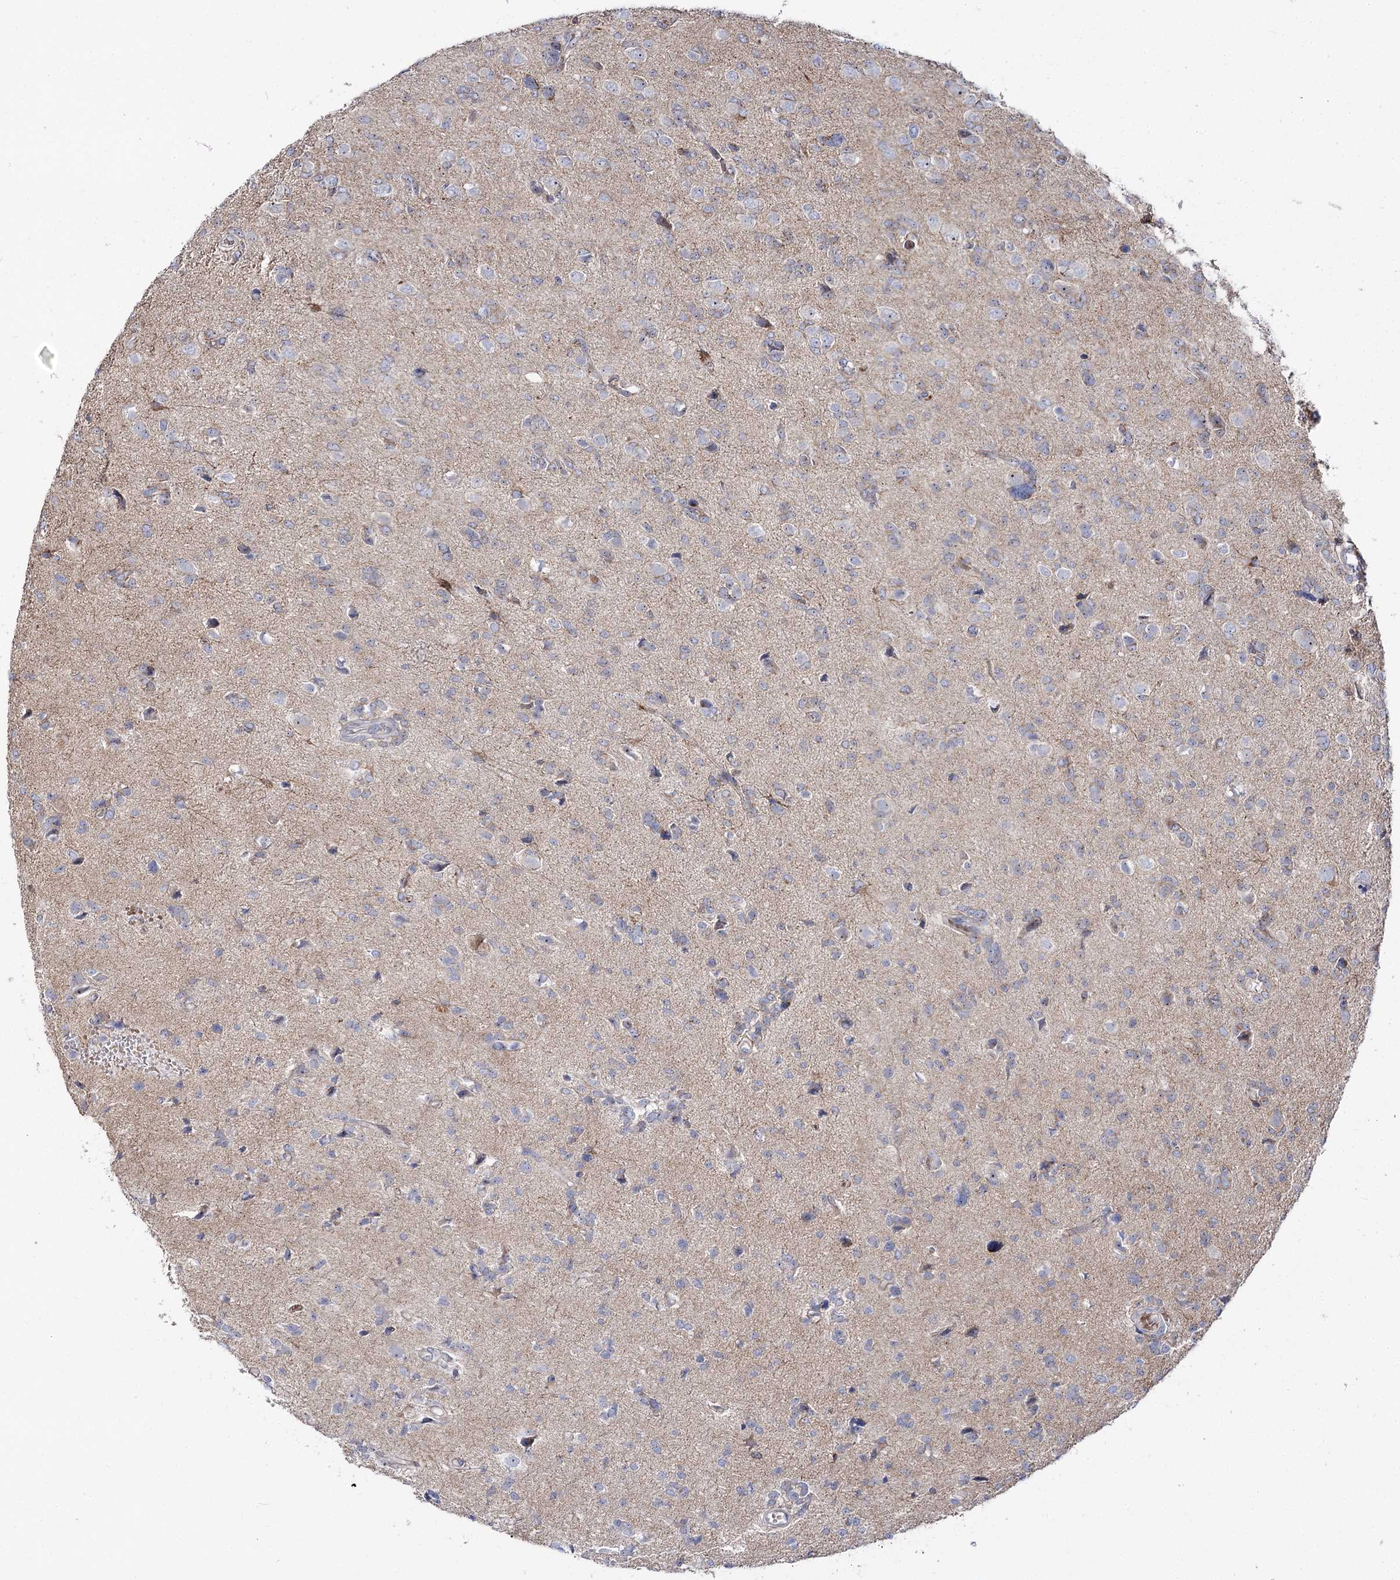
{"staining": {"intensity": "weak", "quantity": "<25%", "location": "nuclear"}, "tissue": "glioma", "cell_type": "Tumor cells", "image_type": "cancer", "snomed": [{"axis": "morphology", "description": "Glioma, malignant, High grade"}, {"axis": "topography", "description": "Brain"}], "caption": "Tumor cells are negative for protein expression in human glioma.", "gene": "SUOX", "patient": {"sex": "female", "age": 59}}